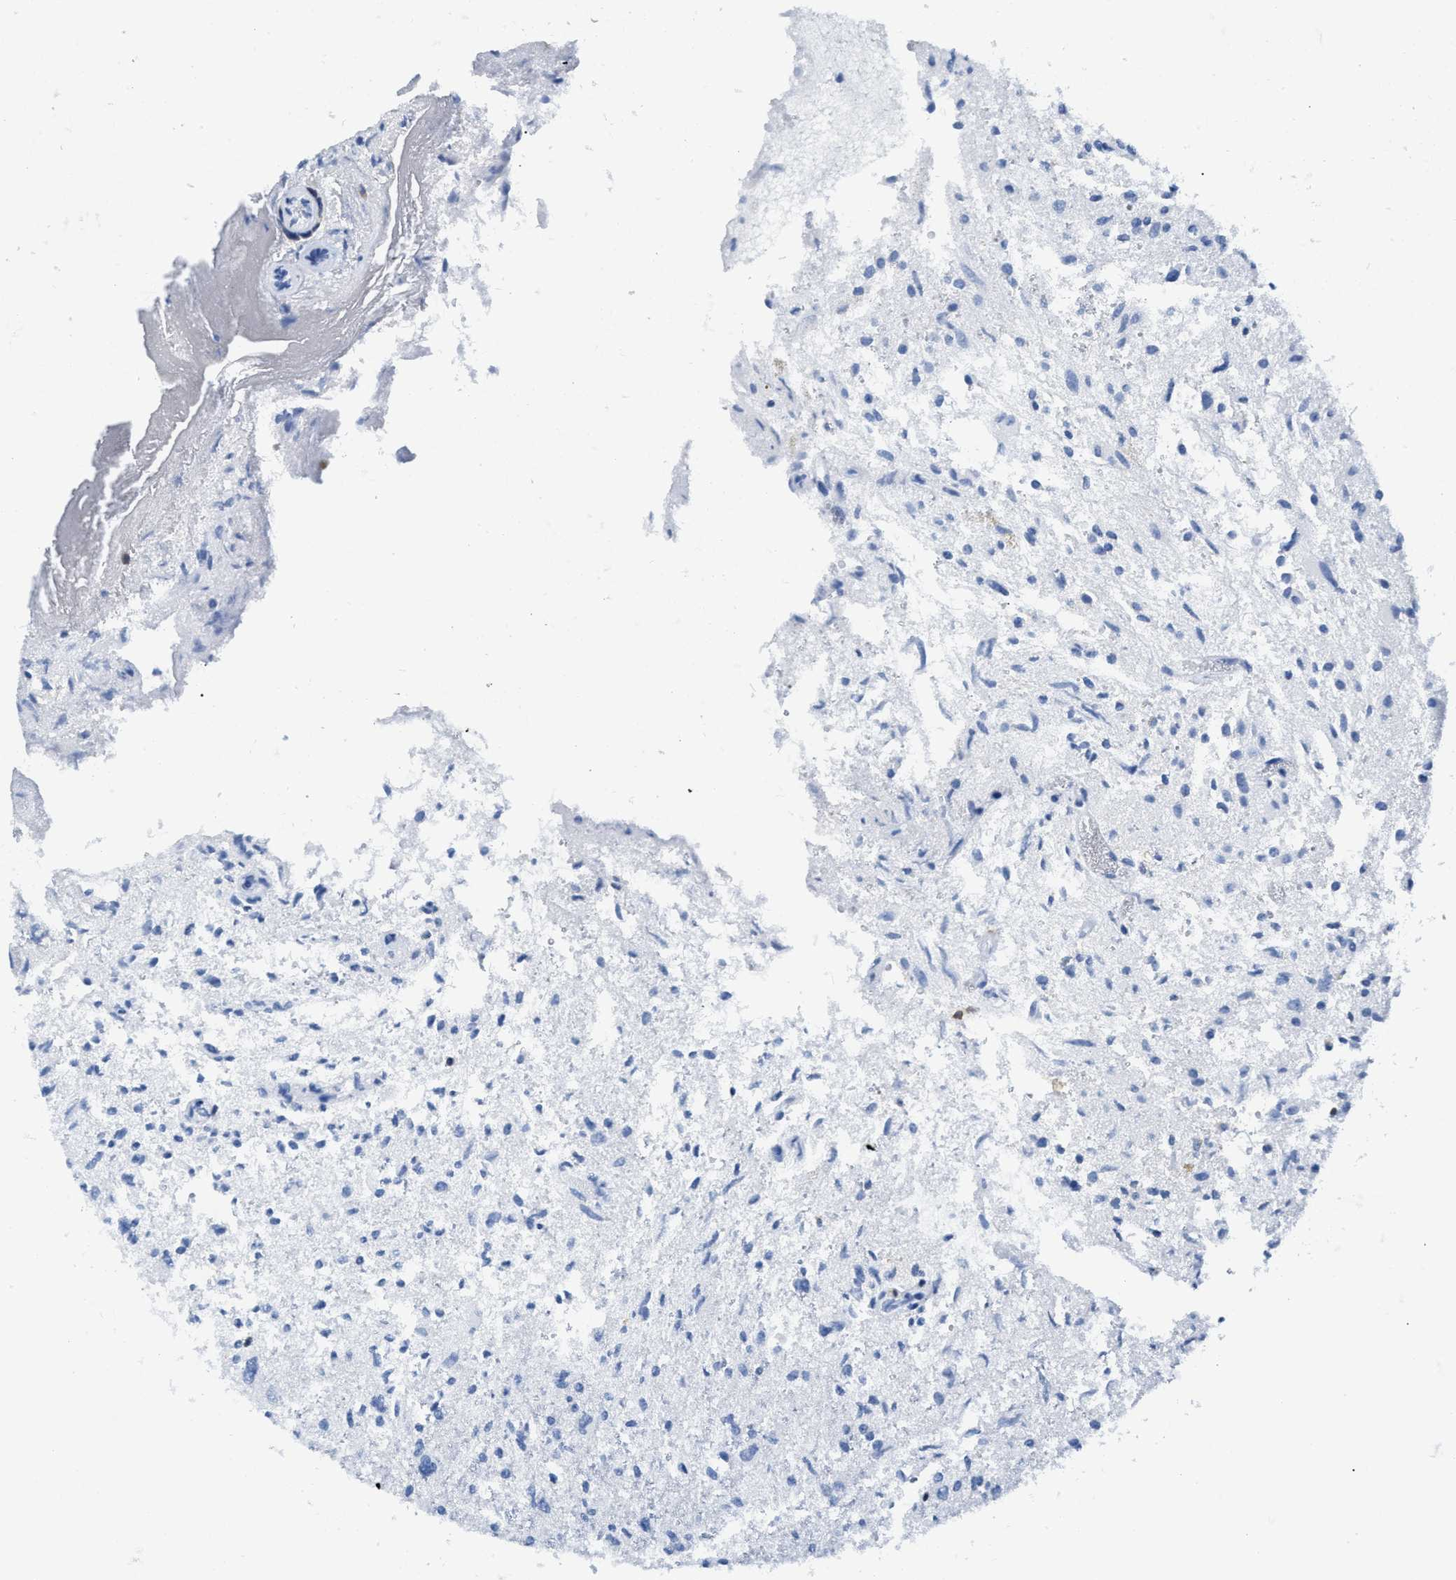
{"staining": {"intensity": "negative", "quantity": "none", "location": "none"}, "tissue": "glioma", "cell_type": "Tumor cells", "image_type": "cancer", "snomed": [{"axis": "morphology", "description": "Glioma, malignant, High grade"}, {"axis": "topography", "description": "Brain"}], "caption": "The IHC histopathology image has no significant positivity in tumor cells of malignant glioma (high-grade) tissue.", "gene": "CD5", "patient": {"sex": "female", "age": 59}}